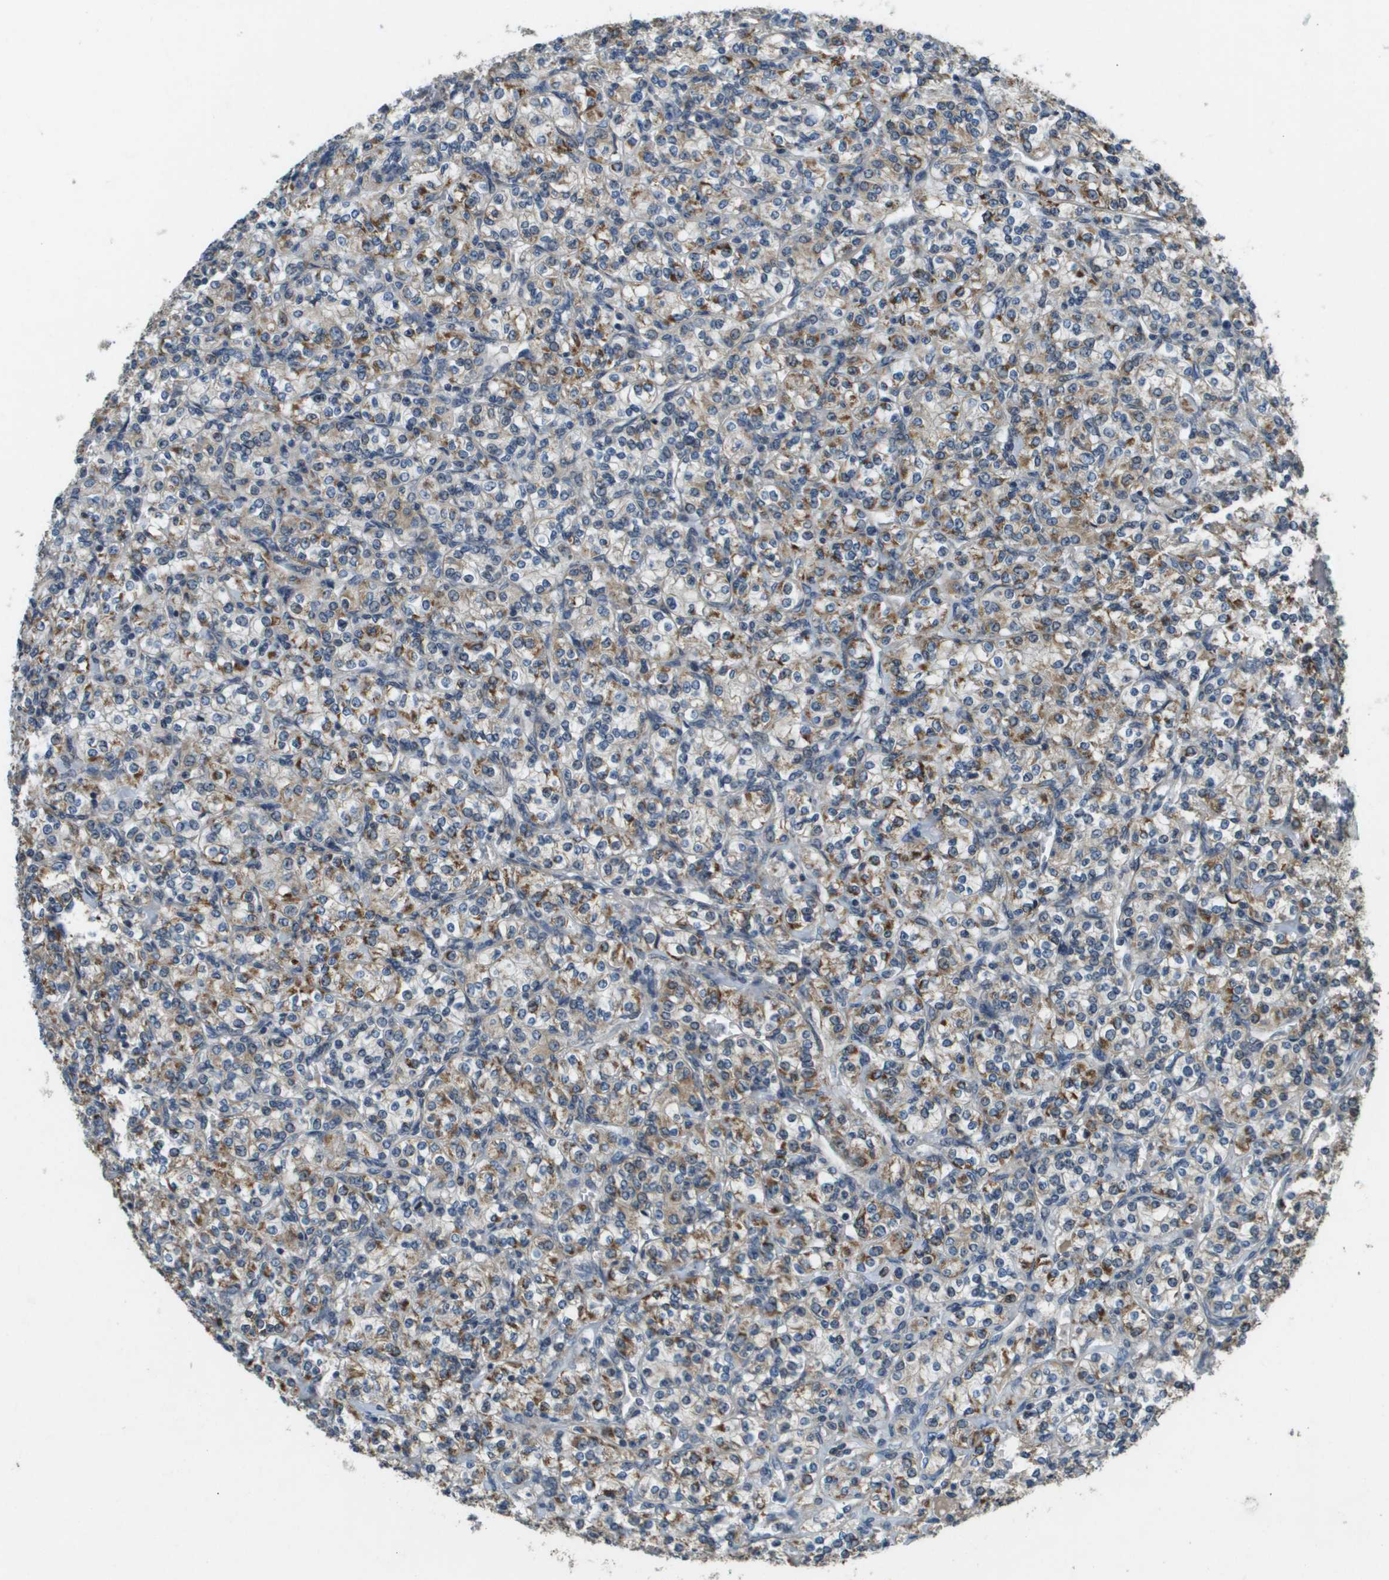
{"staining": {"intensity": "moderate", "quantity": "25%-75%", "location": "cytoplasmic/membranous"}, "tissue": "renal cancer", "cell_type": "Tumor cells", "image_type": "cancer", "snomed": [{"axis": "morphology", "description": "Adenocarcinoma, NOS"}, {"axis": "topography", "description": "Kidney"}], "caption": "Adenocarcinoma (renal) stained with DAB immunohistochemistry (IHC) reveals medium levels of moderate cytoplasmic/membranous staining in about 25%-75% of tumor cells.", "gene": "CDKN2C", "patient": {"sex": "male", "age": 77}}